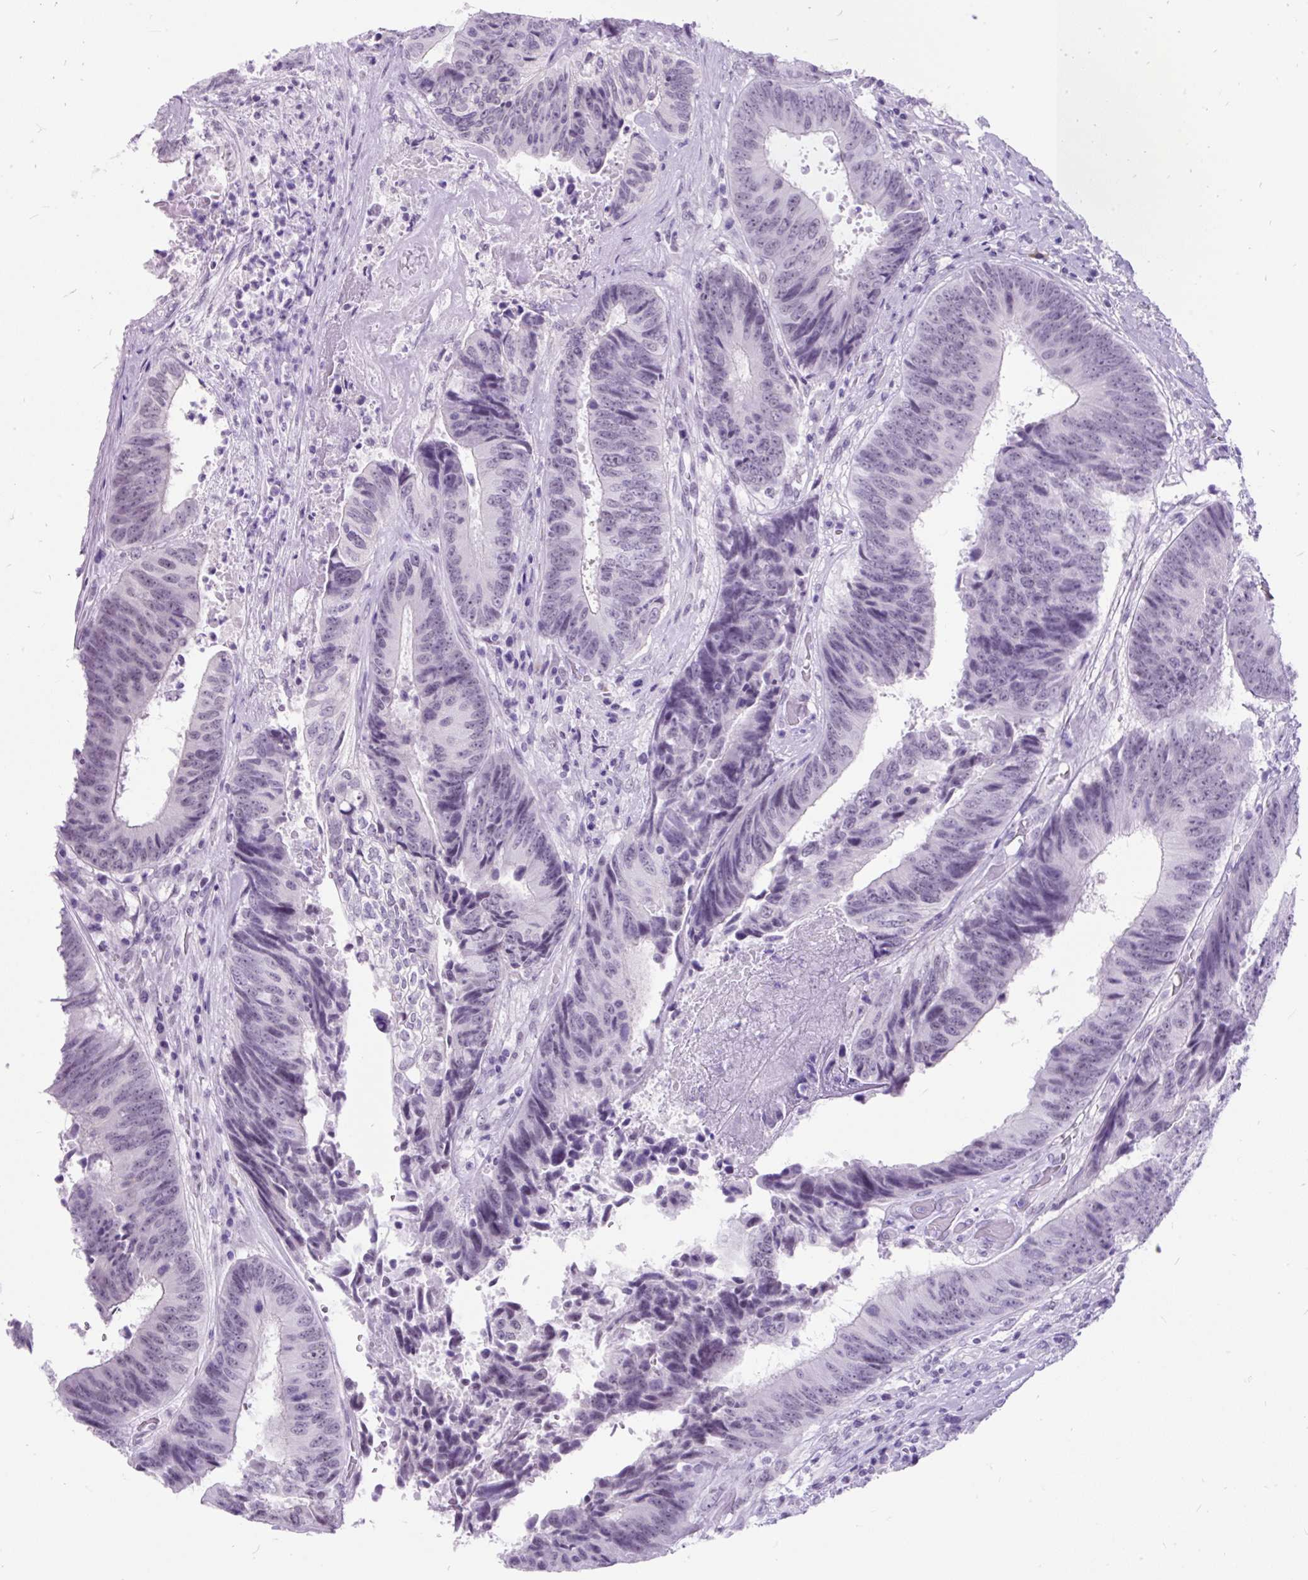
{"staining": {"intensity": "negative", "quantity": "none", "location": "none"}, "tissue": "colorectal cancer", "cell_type": "Tumor cells", "image_type": "cancer", "snomed": [{"axis": "morphology", "description": "Adenocarcinoma, NOS"}, {"axis": "topography", "description": "Rectum"}], "caption": "Tumor cells are negative for protein expression in human colorectal adenocarcinoma.", "gene": "SCGB1A1", "patient": {"sex": "male", "age": 72}}